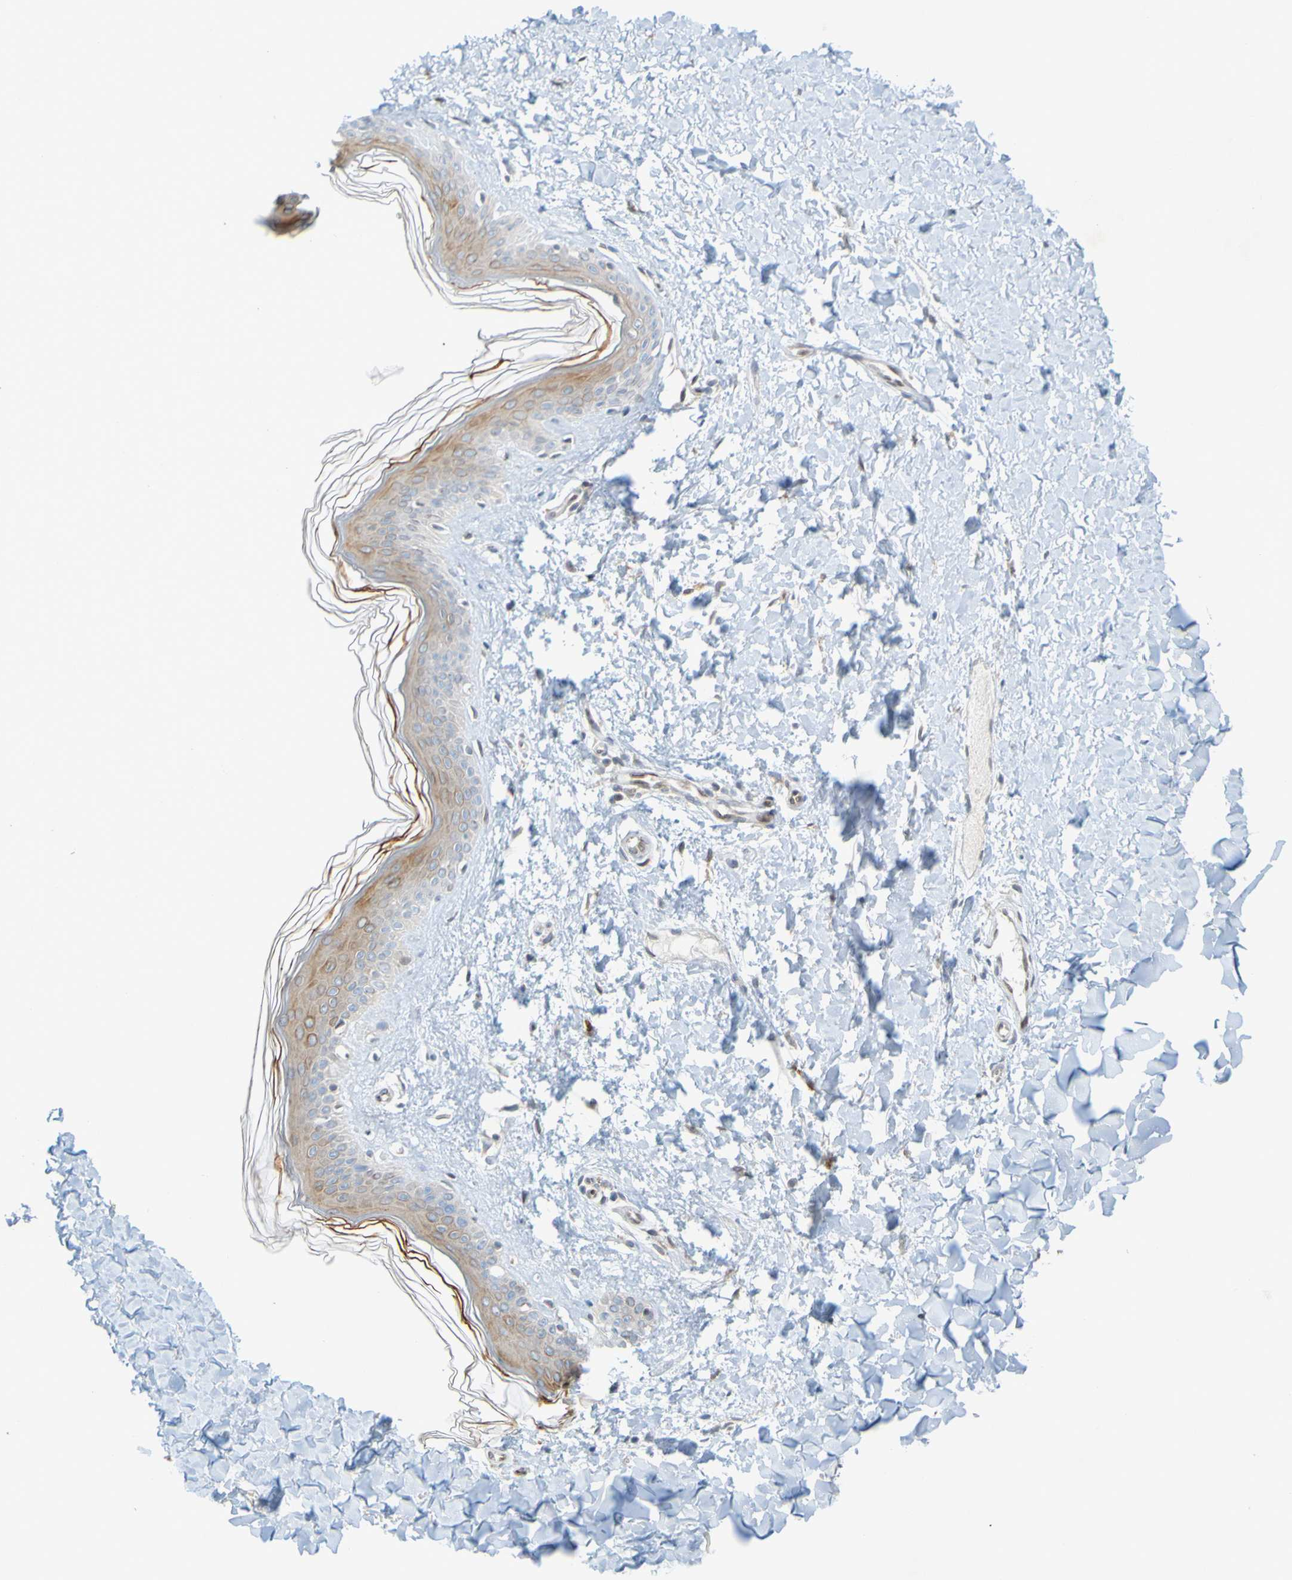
{"staining": {"intensity": "negative", "quantity": "none", "location": "none"}, "tissue": "skin", "cell_type": "Fibroblasts", "image_type": "normal", "snomed": [{"axis": "morphology", "description": "Normal tissue, NOS"}, {"axis": "topography", "description": "Skin"}], "caption": "Immunohistochemistry photomicrograph of unremarkable human skin stained for a protein (brown), which displays no expression in fibroblasts. Nuclei are stained in blue.", "gene": "MAG", "patient": {"sex": "female", "age": 41}}